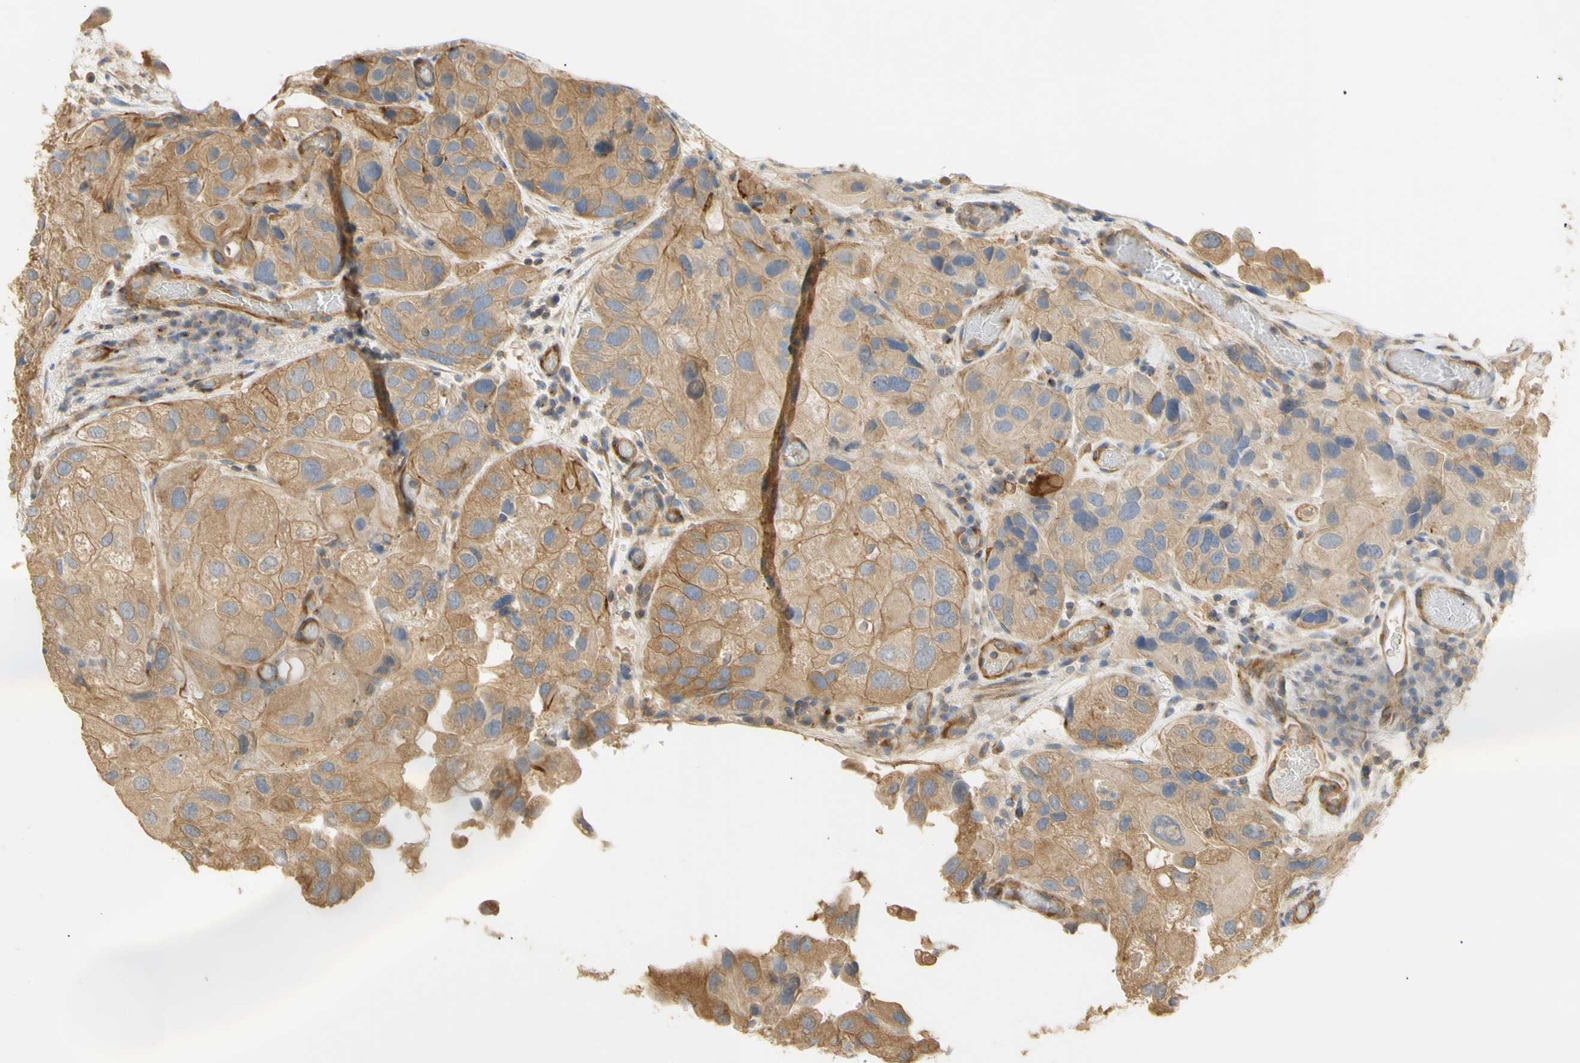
{"staining": {"intensity": "moderate", "quantity": ">75%", "location": "cytoplasmic/membranous"}, "tissue": "urothelial cancer", "cell_type": "Tumor cells", "image_type": "cancer", "snomed": [{"axis": "morphology", "description": "Urothelial carcinoma, High grade"}, {"axis": "topography", "description": "Urinary bladder"}], "caption": "A micrograph showing moderate cytoplasmic/membranous staining in about >75% of tumor cells in urothelial carcinoma (high-grade), as visualized by brown immunohistochemical staining.", "gene": "KCNE4", "patient": {"sex": "female", "age": 64}}